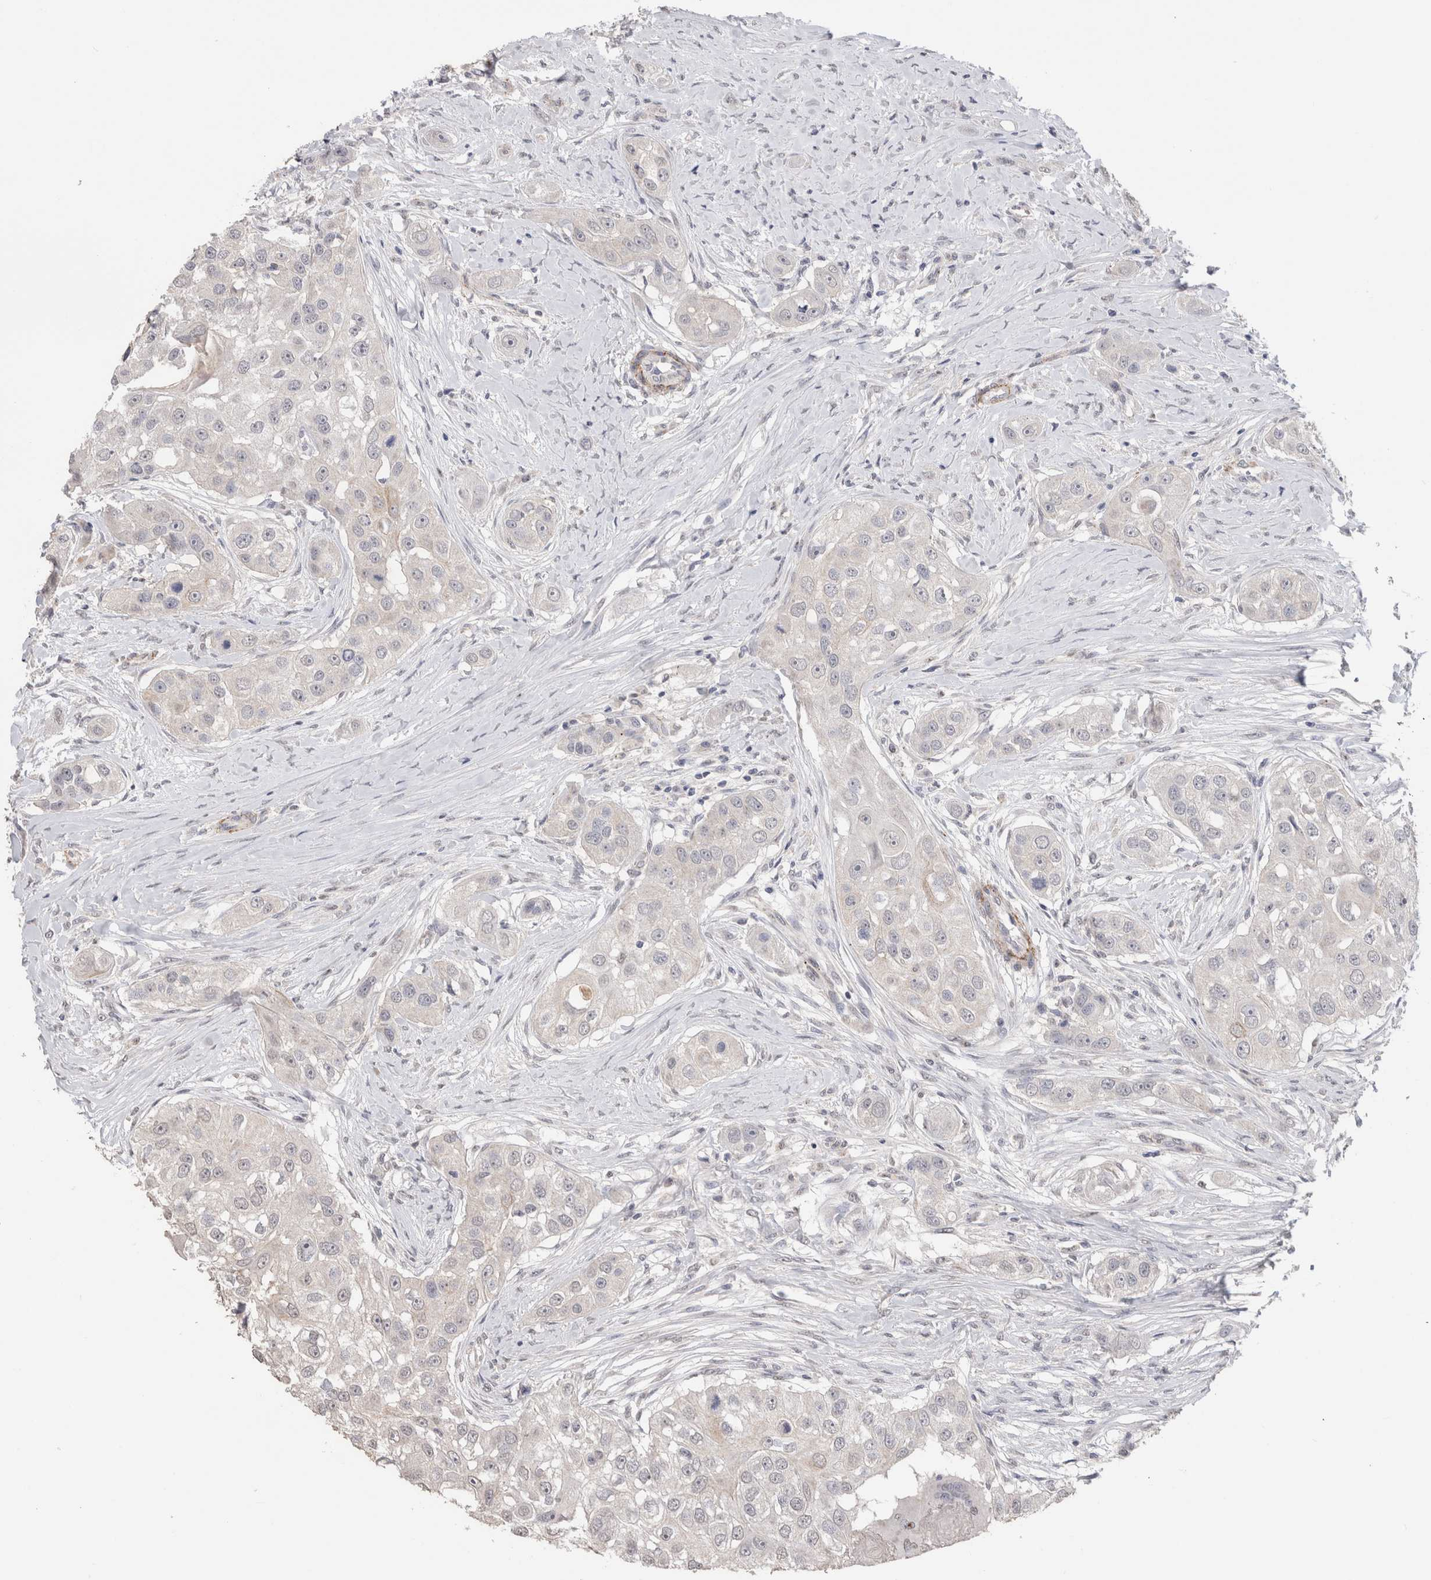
{"staining": {"intensity": "negative", "quantity": "none", "location": "none"}, "tissue": "head and neck cancer", "cell_type": "Tumor cells", "image_type": "cancer", "snomed": [{"axis": "morphology", "description": "Normal tissue, NOS"}, {"axis": "morphology", "description": "Squamous cell carcinoma, NOS"}, {"axis": "topography", "description": "Skeletal muscle"}, {"axis": "topography", "description": "Head-Neck"}], "caption": "Tumor cells show no significant protein positivity in squamous cell carcinoma (head and neck).", "gene": "CDH6", "patient": {"sex": "male", "age": 51}}